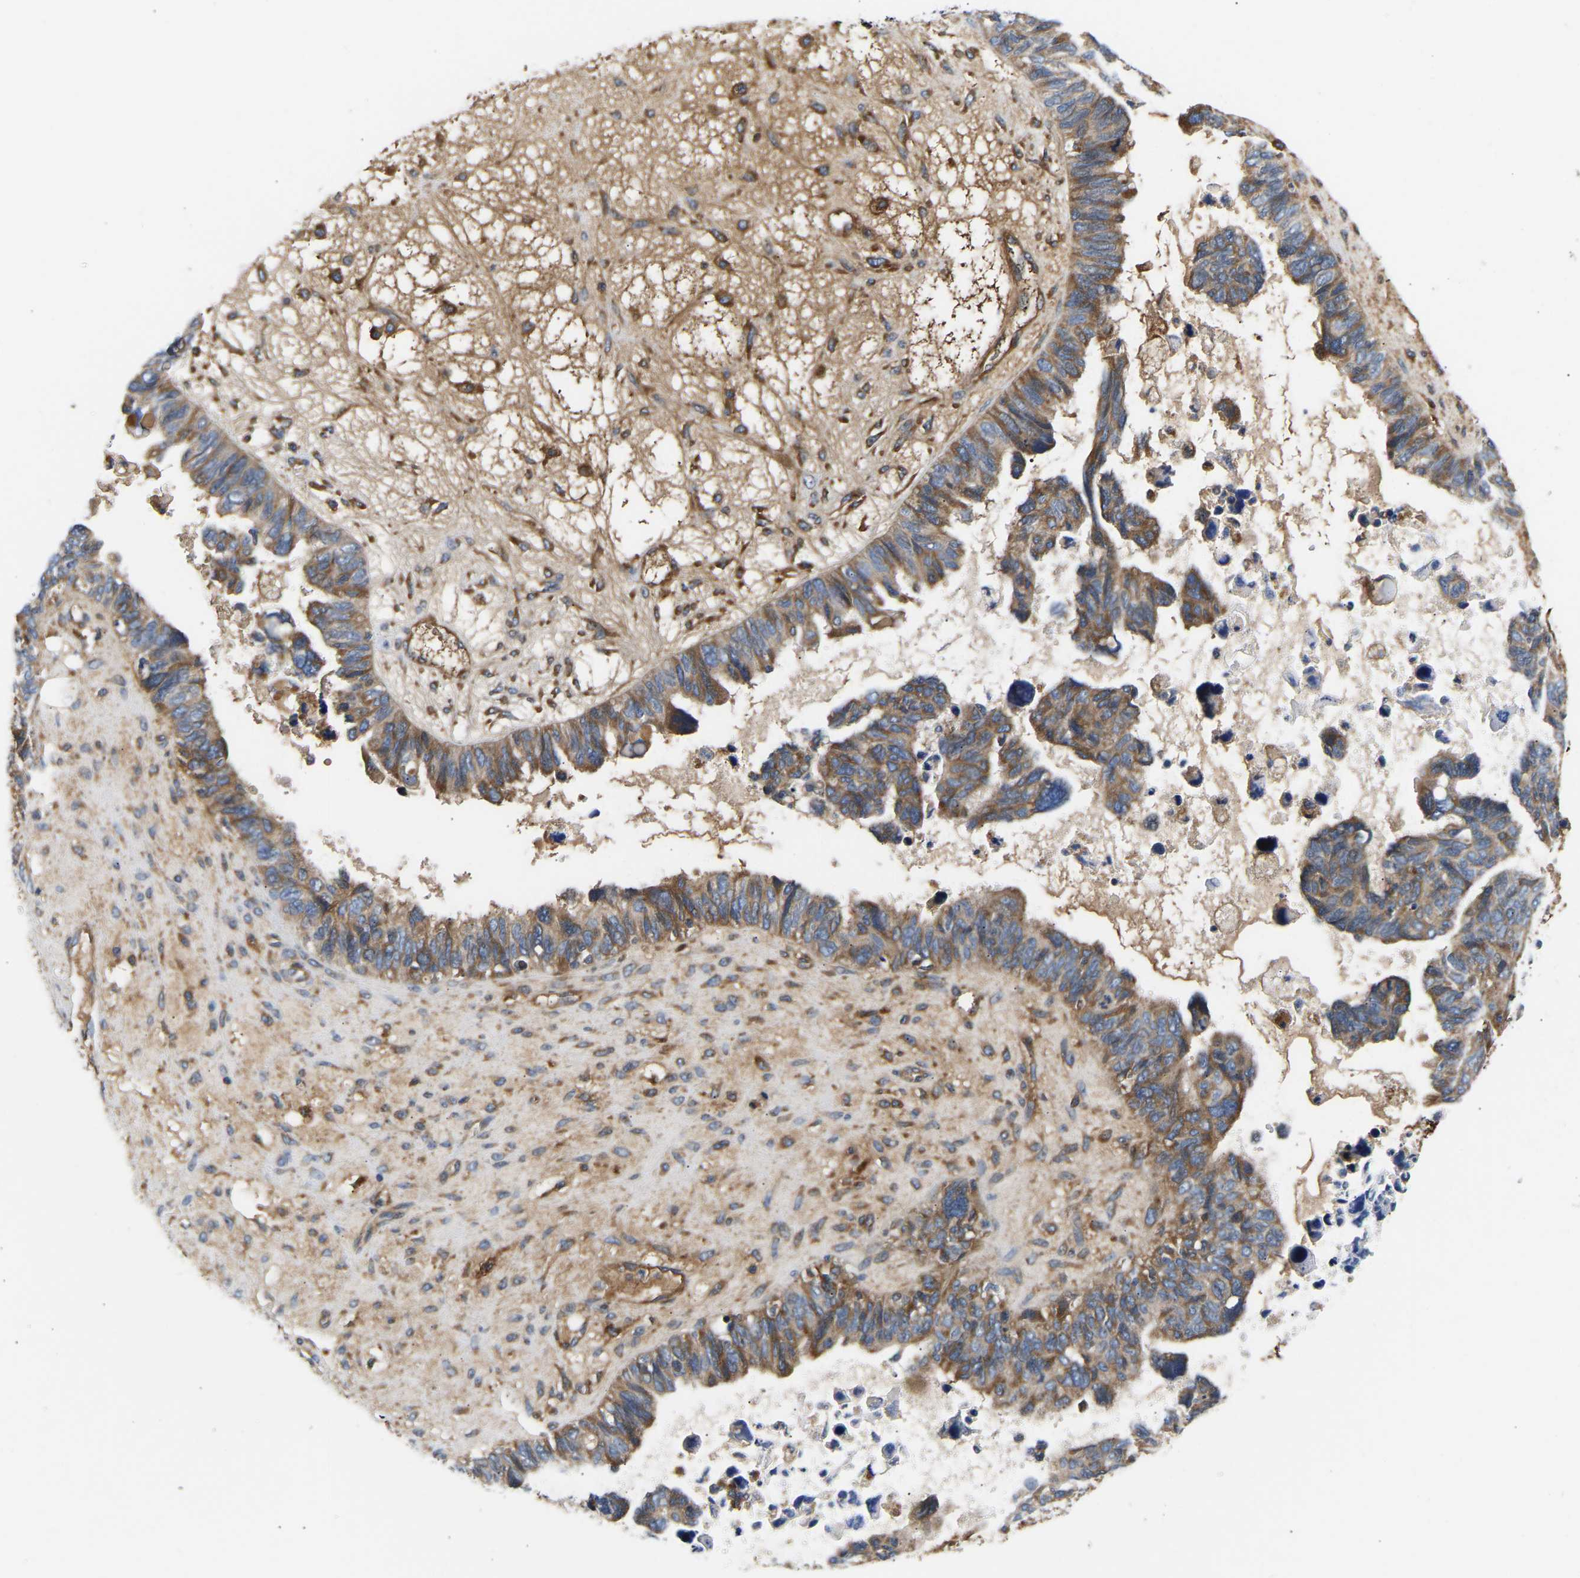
{"staining": {"intensity": "moderate", "quantity": ">75%", "location": "cytoplasmic/membranous"}, "tissue": "ovarian cancer", "cell_type": "Tumor cells", "image_type": "cancer", "snomed": [{"axis": "morphology", "description": "Cystadenocarcinoma, serous, NOS"}, {"axis": "topography", "description": "Ovary"}], "caption": "This is an image of IHC staining of ovarian serous cystadenocarcinoma, which shows moderate expression in the cytoplasmic/membranous of tumor cells.", "gene": "AIMP2", "patient": {"sex": "female", "age": 79}}